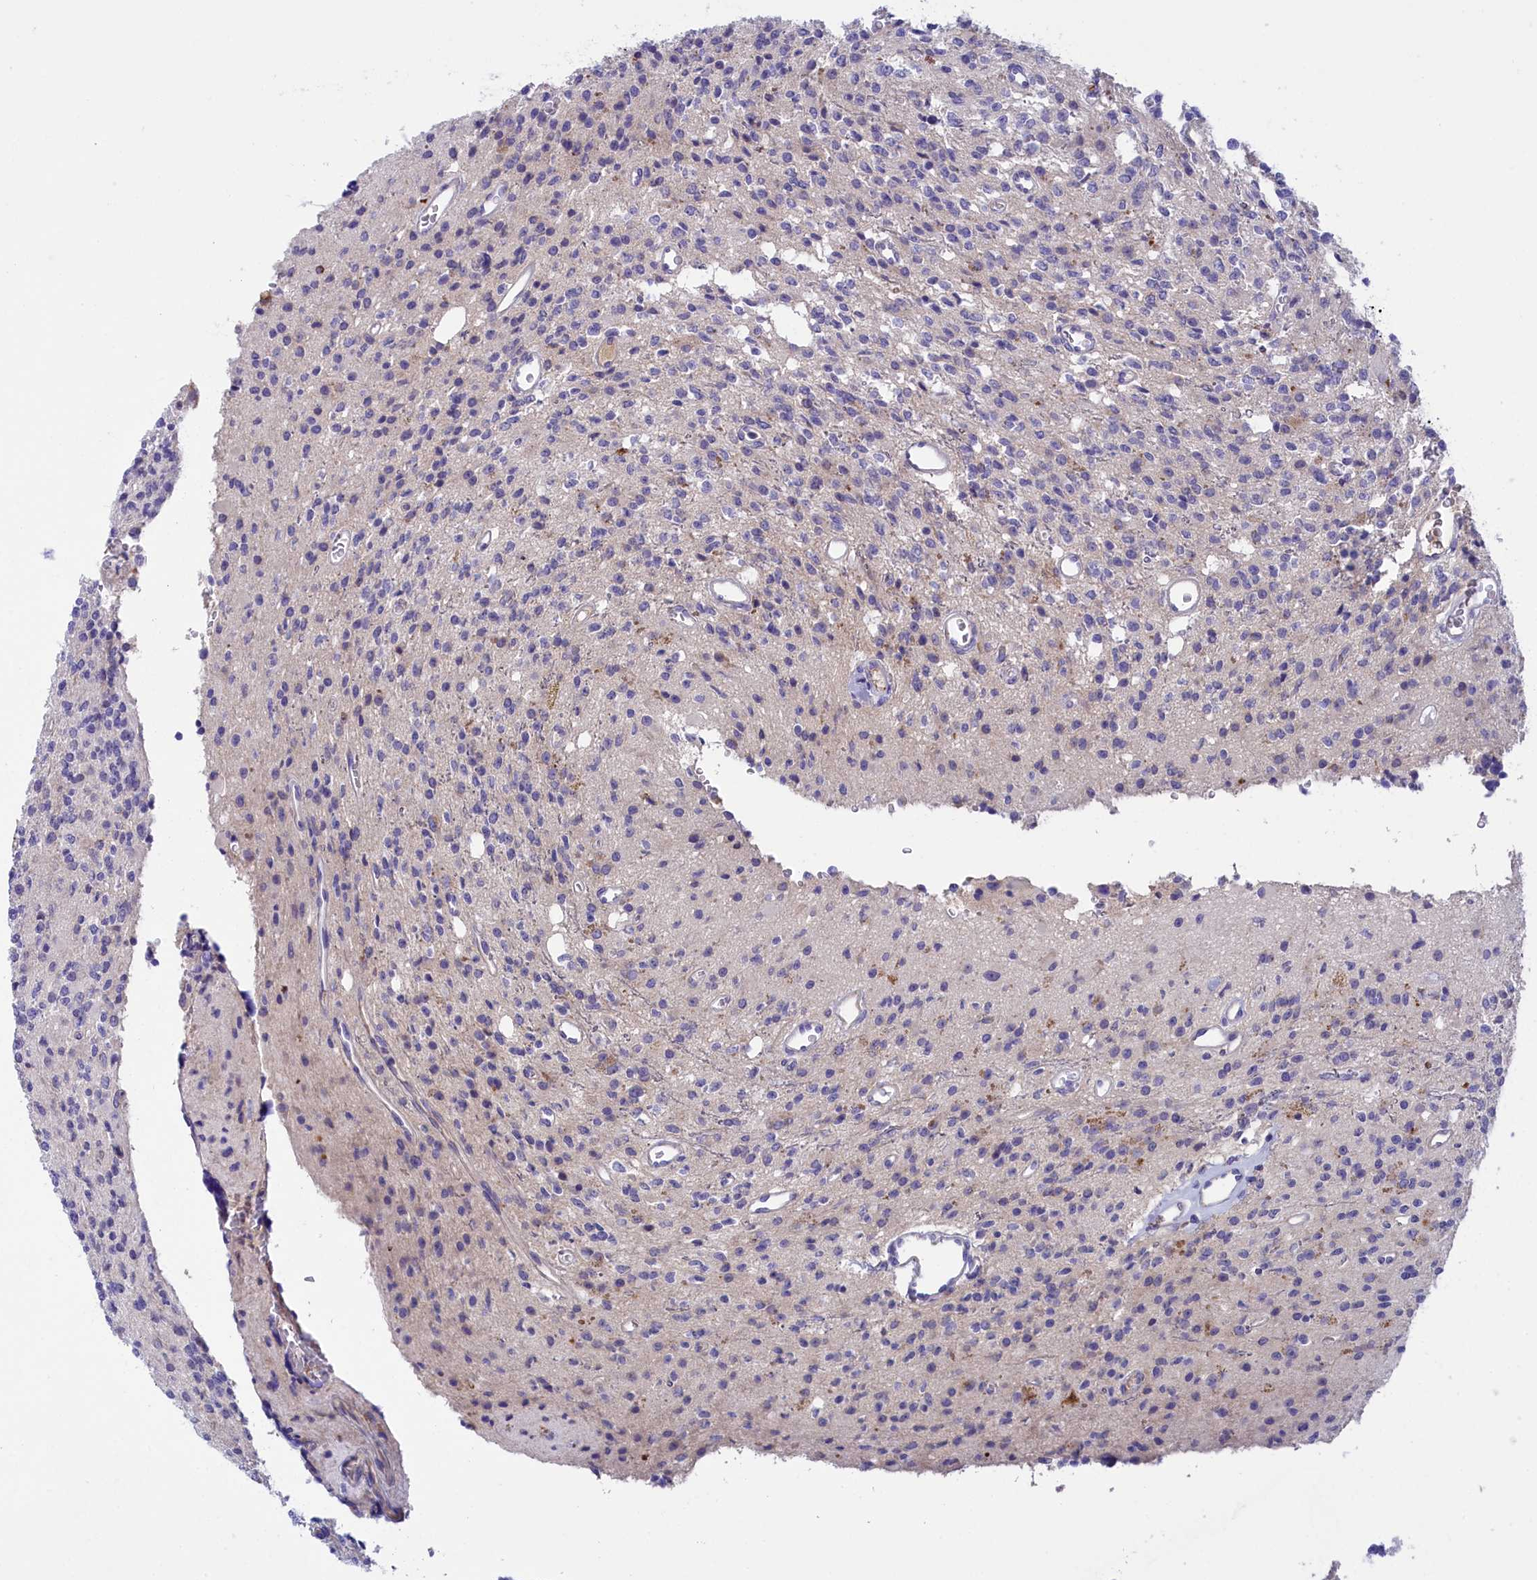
{"staining": {"intensity": "negative", "quantity": "none", "location": "none"}, "tissue": "glioma", "cell_type": "Tumor cells", "image_type": "cancer", "snomed": [{"axis": "morphology", "description": "Glioma, malignant, High grade"}, {"axis": "topography", "description": "Brain"}], "caption": "High magnification brightfield microscopy of high-grade glioma (malignant) stained with DAB (brown) and counterstained with hematoxylin (blue): tumor cells show no significant staining. (DAB immunohistochemistry with hematoxylin counter stain).", "gene": "STYX", "patient": {"sex": "male", "age": 34}}